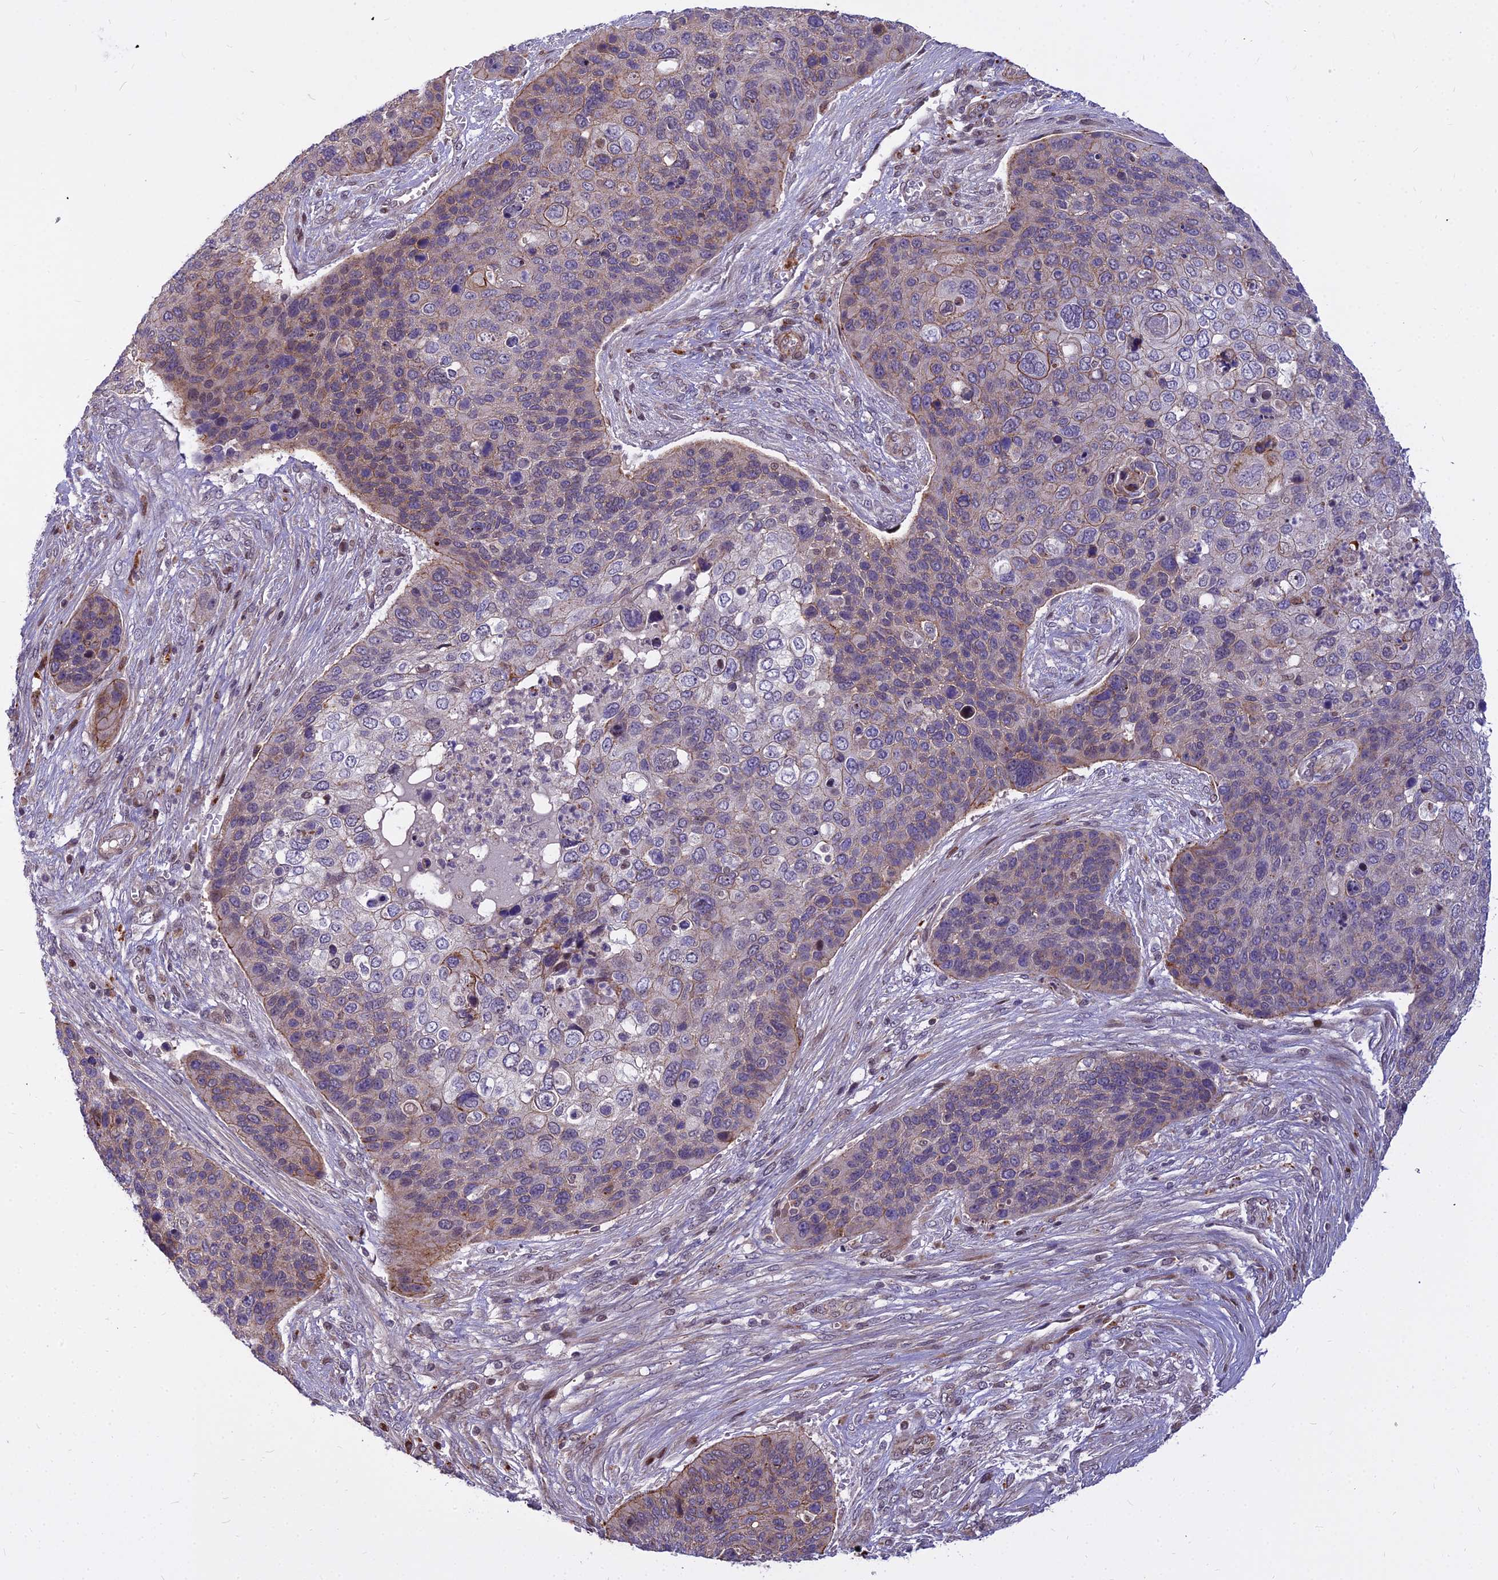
{"staining": {"intensity": "moderate", "quantity": "<25%", "location": "cytoplasmic/membranous"}, "tissue": "skin cancer", "cell_type": "Tumor cells", "image_type": "cancer", "snomed": [{"axis": "morphology", "description": "Basal cell carcinoma"}, {"axis": "topography", "description": "Skin"}], "caption": "Immunohistochemical staining of skin basal cell carcinoma shows moderate cytoplasmic/membranous protein positivity in approximately <25% of tumor cells.", "gene": "GLYATL3", "patient": {"sex": "female", "age": 74}}